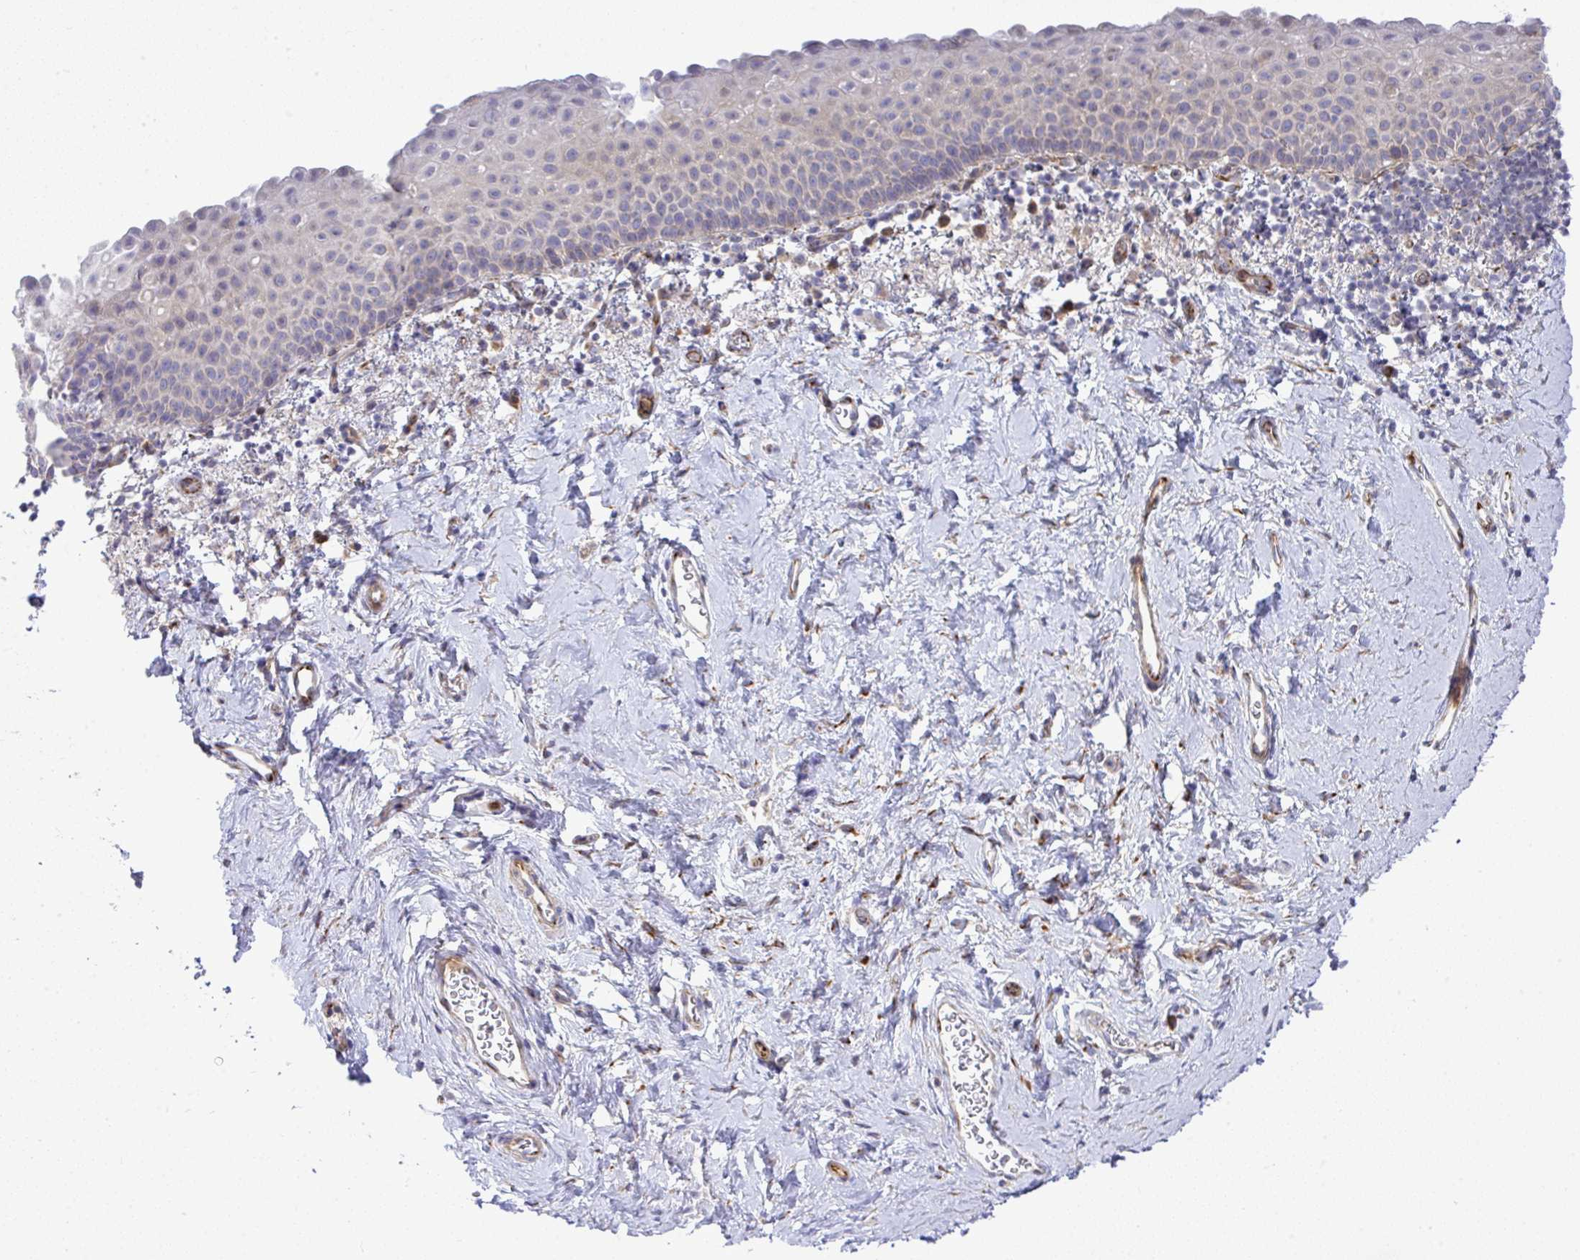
{"staining": {"intensity": "negative", "quantity": "none", "location": "none"}, "tissue": "vagina", "cell_type": "Squamous epithelial cells", "image_type": "normal", "snomed": [{"axis": "morphology", "description": "Normal tissue, NOS"}, {"axis": "topography", "description": "Vagina"}], "caption": "IHC micrograph of benign vagina: human vagina stained with DAB (3,3'-diaminobenzidine) demonstrates no significant protein positivity in squamous epithelial cells. The staining was performed using DAB (3,3'-diaminobenzidine) to visualize the protein expression in brown, while the nuclei were stained in blue with hematoxylin (Magnification: 20x).", "gene": "GRID2", "patient": {"sex": "female", "age": 61}}